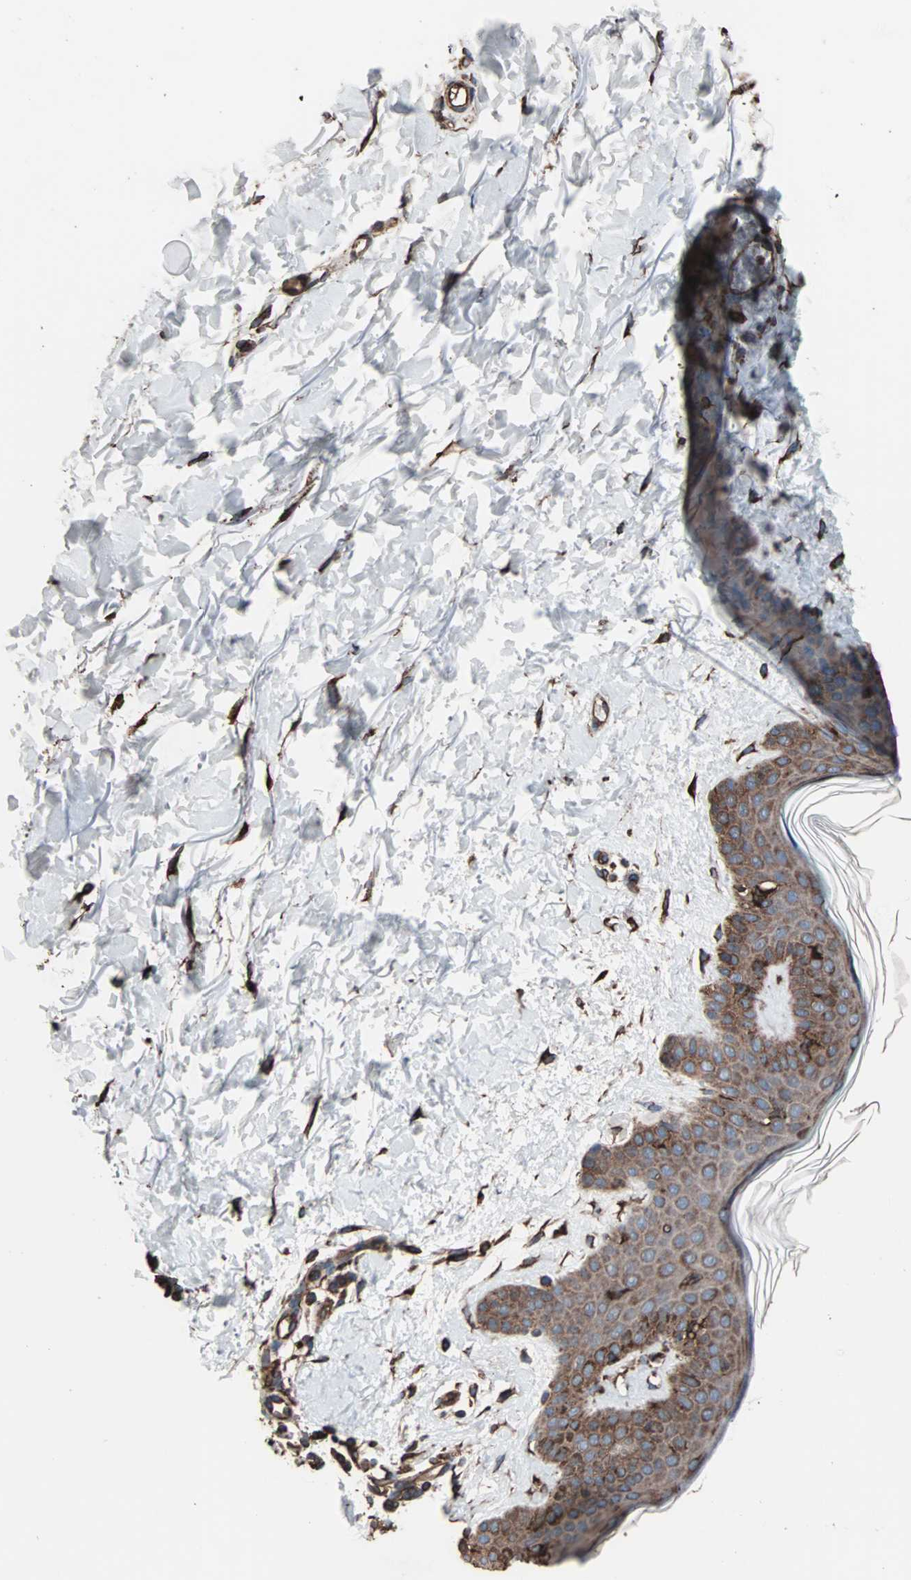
{"staining": {"intensity": "strong", "quantity": ">75%", "location": "cytoplasmic/membranous"}, "tissue": "skin", "cell_type": "Fibroblasts", "image_type": "normal", "snomed": [{"axis": "morphology", "description": "Normal tissue, NOS"}, {"axis": "topography", "description": "Skin"}], "caption": "Fibroblasts show strong cytoplasmic/membranous expression in about >75% of cells in benign skin. (IHC, brightfield microscopy, high magnification).", "gene": "HSP90B1", "patient": {"sex": "female", "age": 56}}